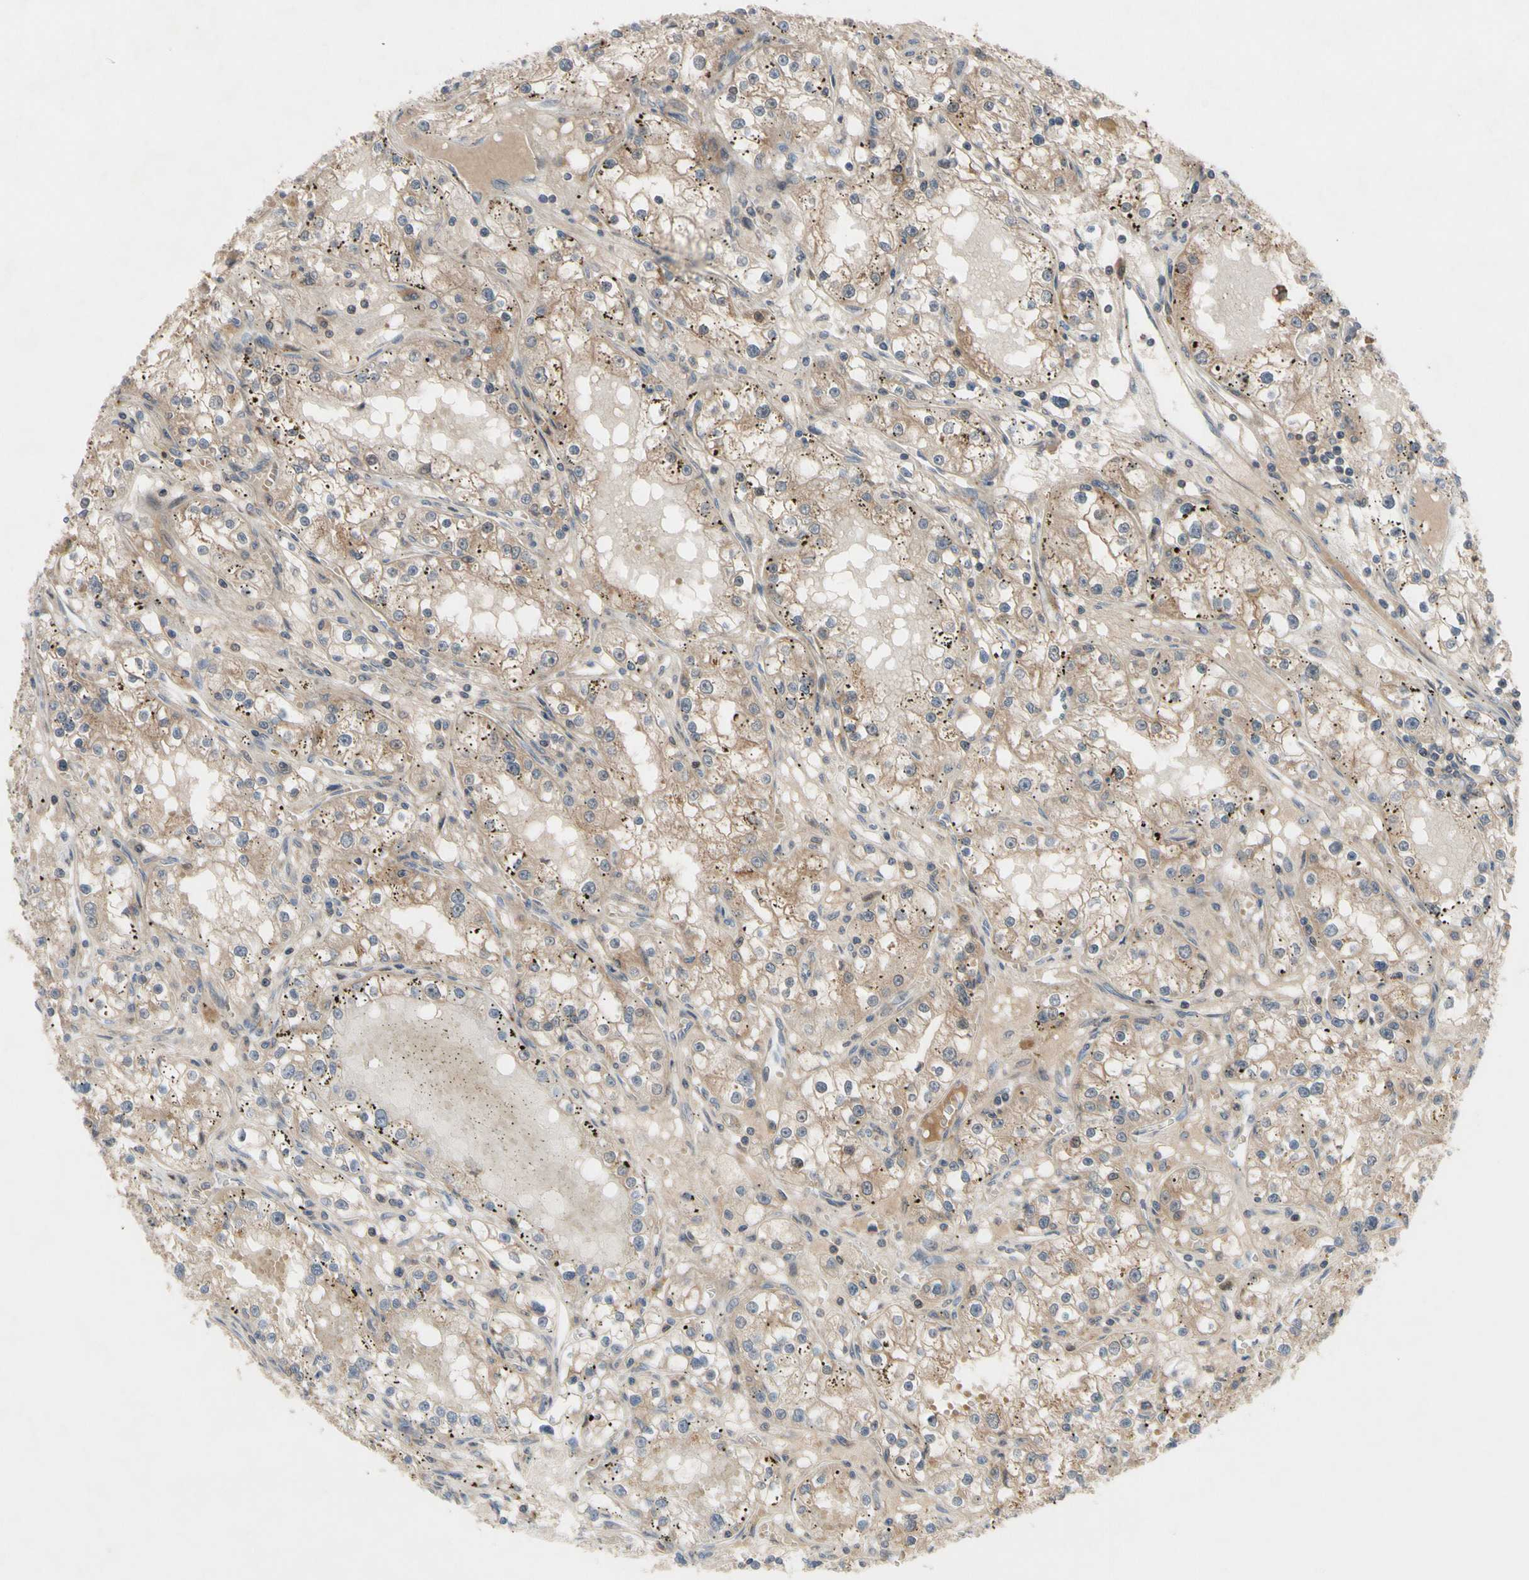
{"staining": {"intensity": "weak", "quantity": ">75%", "location": "cytoplasmic/membranous"}, "tissue": "renal cancer", "cell_type": "Tumor cells", "image_type": "cancer", "snomed": [{"axis": "morphology", "description": "Adenocarcinoma, NOS"}, {"axis": "topography", "description": "Kidney"}], "caption": "Human renal adenocarcinoma stained for a protein (brown) shows weak cytoplasmic/membranous positive expression in approximately >75% of tumor cells.", "gene": "OAZ1", "patient": {"sex": "male", "age": 56}}